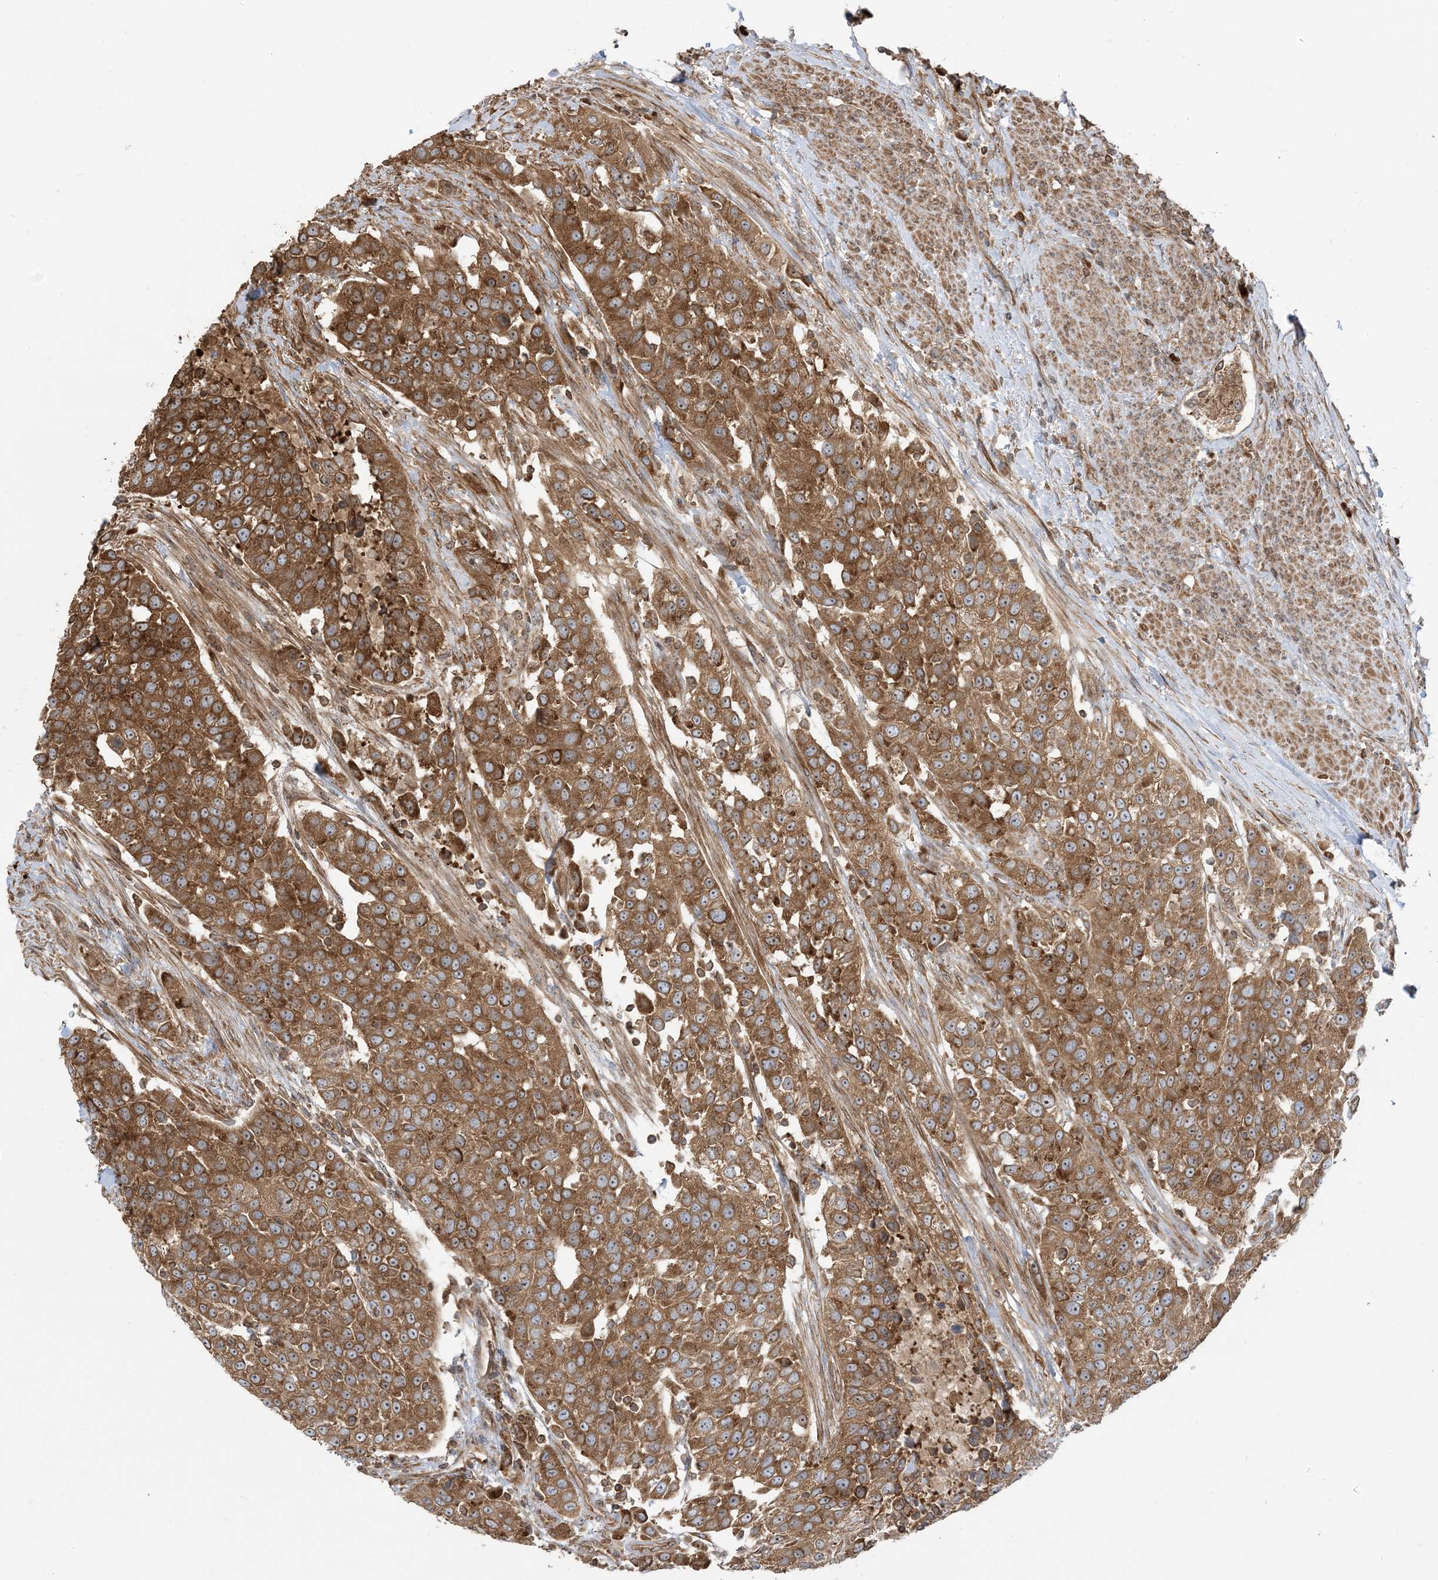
{"staining": {"intensity": "strong", "quantity": ">75%", "location": "cytoplasmic/membranous"}, "tissue": "urothelial cancer", "cell_type": "Tumor cells", "image_type": "cancer", "snomed": [{"axis": "morphology", "description": "Urothelial carcinoma, High grade"}, {"axis": "topography", "description": "Urinary bladder"}], "caption": "Approximately >75% of tumor cells in human urothelial carcinoma (high-grade) show strong cytoplasmic/membranous protein positivity as visualized by brown immunohistochemical staining.", "gene": "SRP72", "patient": {"sex": "female", "age": 80}}